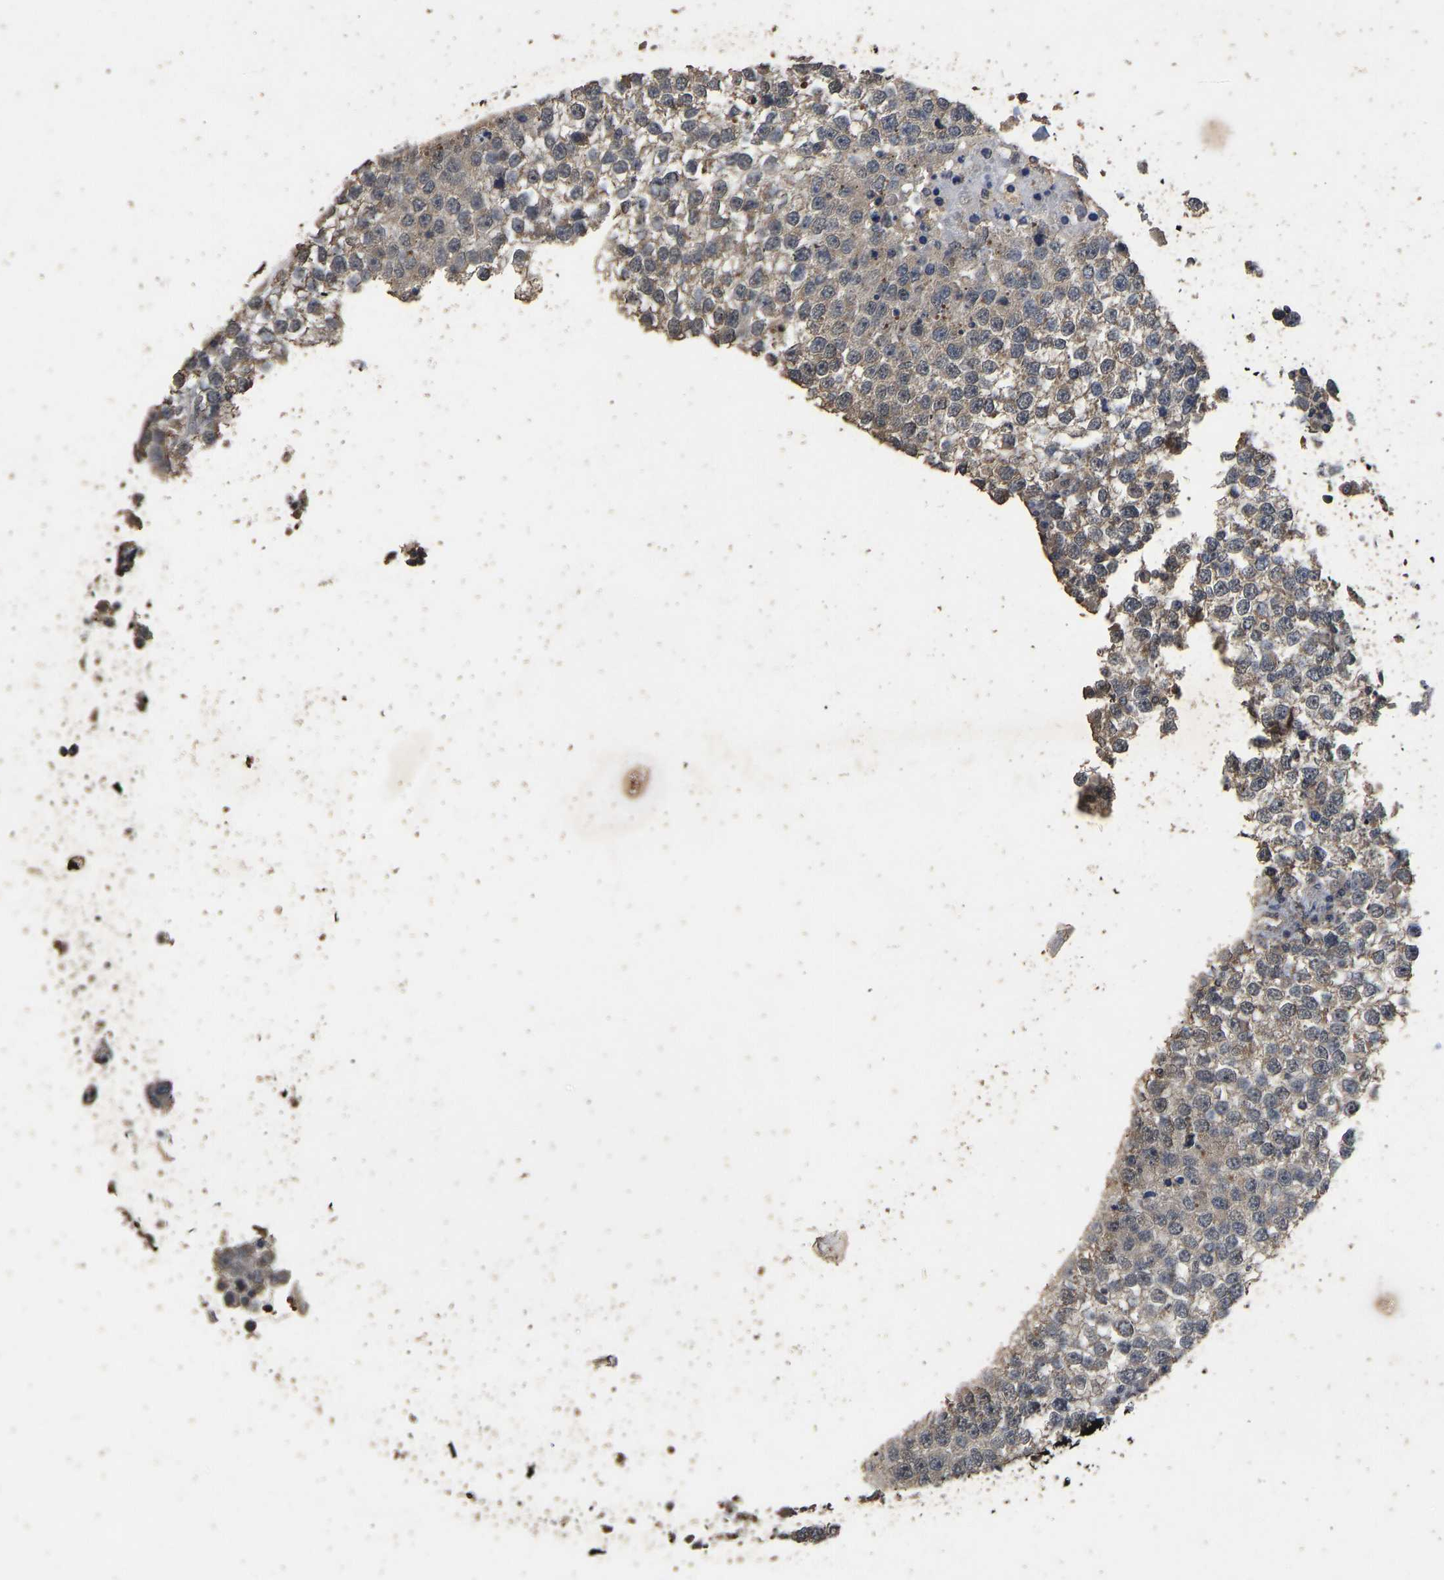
{"staining": {"intensity": "weak", "quantity": ">75%", "location": "cytoplasmic/membranous"}, "tissue": "testis cancer", "cell_type": "Tumor cells", "image_type": "cancer", "snomed": [{"axis": "morphology", "description": "Seminoma, NOS"}, {"axis": "topography", "description": "Testis"}], "caption": "Testis cancer stained for a protein reveals weak cytoplasmic/membranous positivity in tumor cells.", "gene": "CIDEC", "patient": {"sex": "male", "age": 65}}